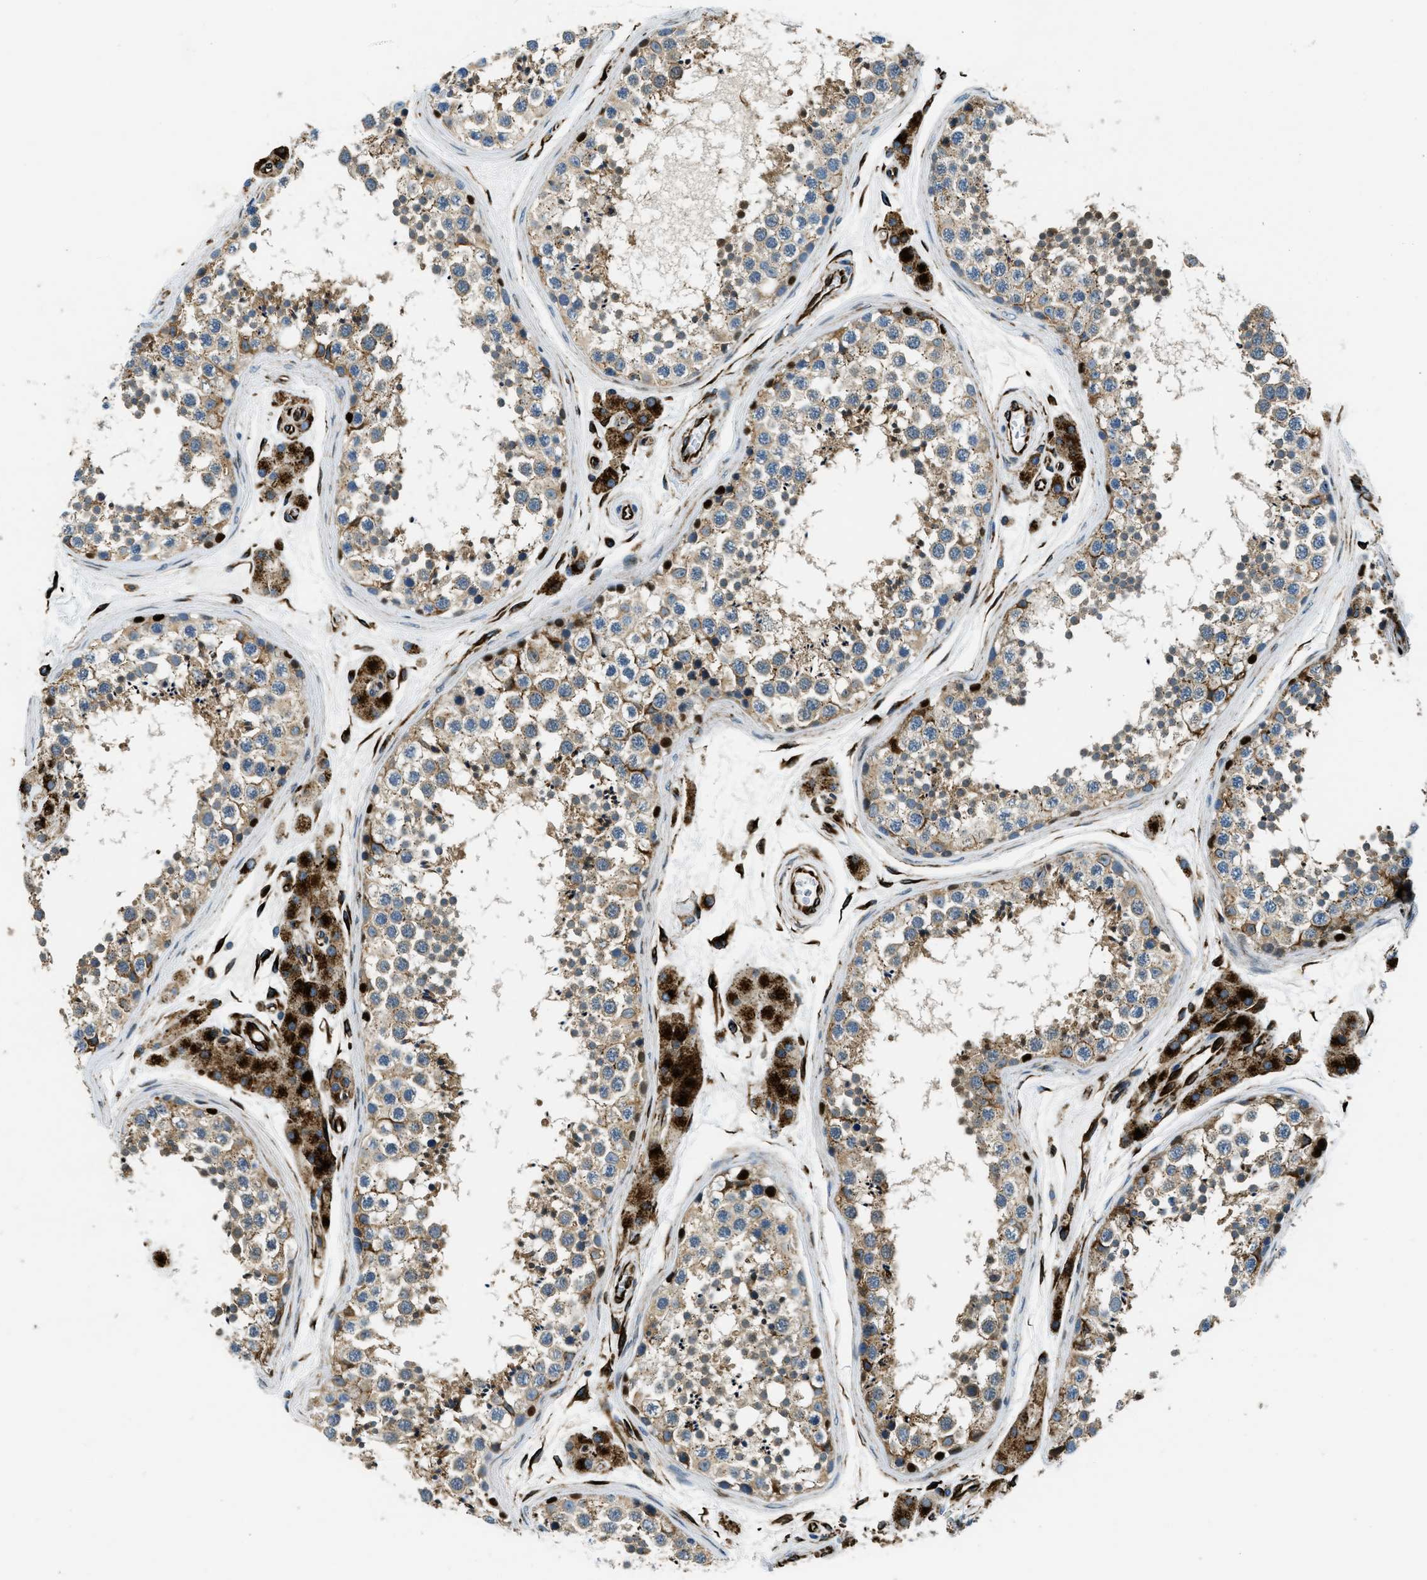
{"staining": {"intensity": "strong", "quantity": "<25%", "location": "cytoplasmic/membranous,nuclear"}, "tissue": "testis", "cell_type": "Cells in seminiferous ducts", "image_type": "normal", "snomed": [{"axis": "morphology", "description": "Normal tissue, NOS"}, {"axis": "topography", "description": "Testis"}], "caption": "Cells in seminiferous ducts show strong cytoplasmic/membranous,nuclear staining in approximately <25% of cells in benign testis.", "gene": "GNS", "patient": {"sex": "male", "age": 56}}